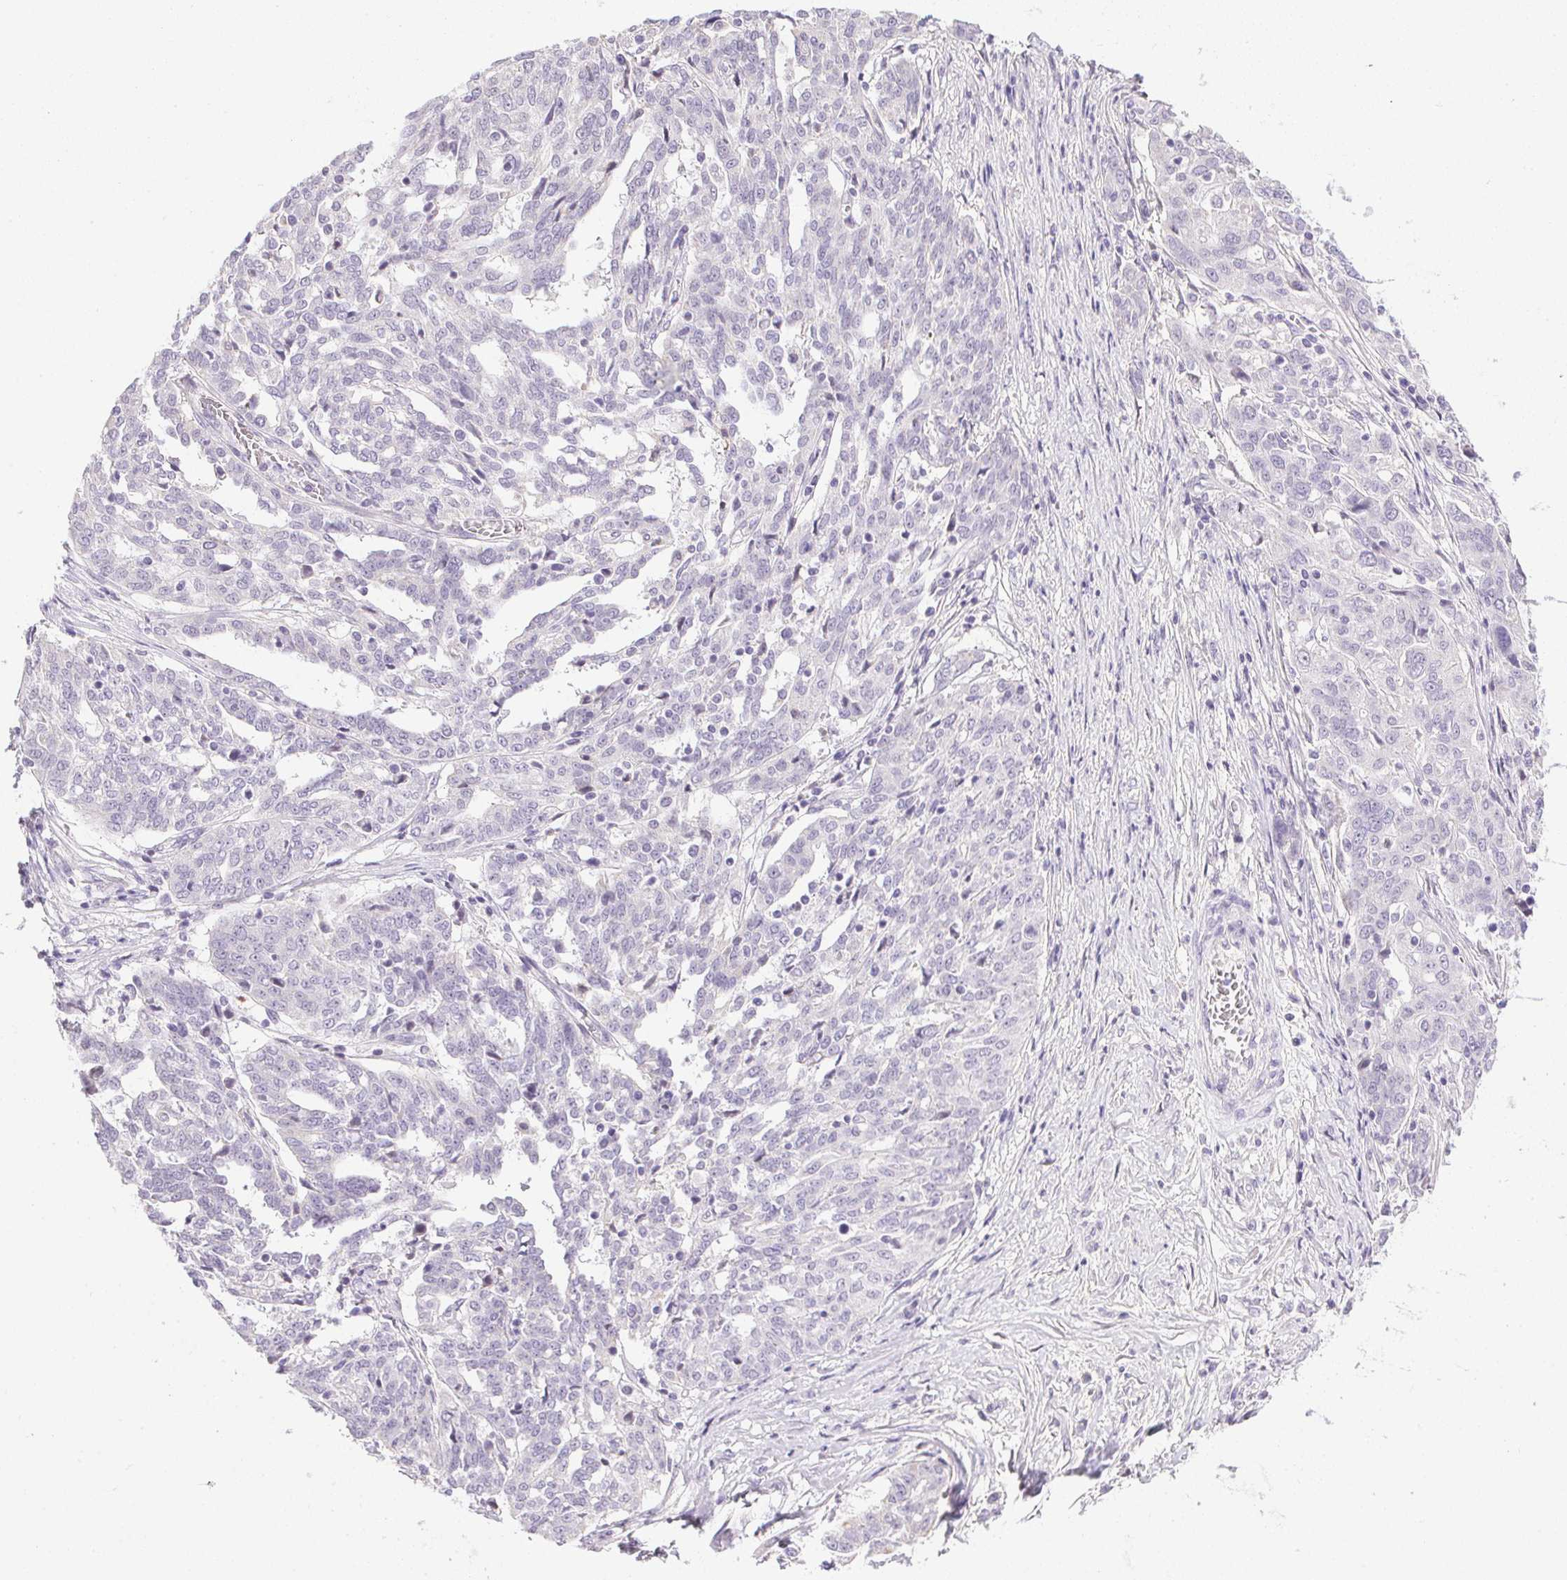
{"staining": {"intensity": "negative", "quantity": "none", "location": "none"}, "tissue": "ovarian cancer", "cell_type": "Tumor cells", "image_type": "cancer", "snomed": [{"axis": "morphology", "description": "Cystadenocarcinoma, serous, NOS"}, {"axis": "topography", "description": "Ovary"}], "caption": "Immunohistochemical staining of human serous cystadenocarcinoma (ovarian) exhibits no significant positivity in tumor cells.", "gene": "PRL", "patient": {"sex": "female", "age": 67}}